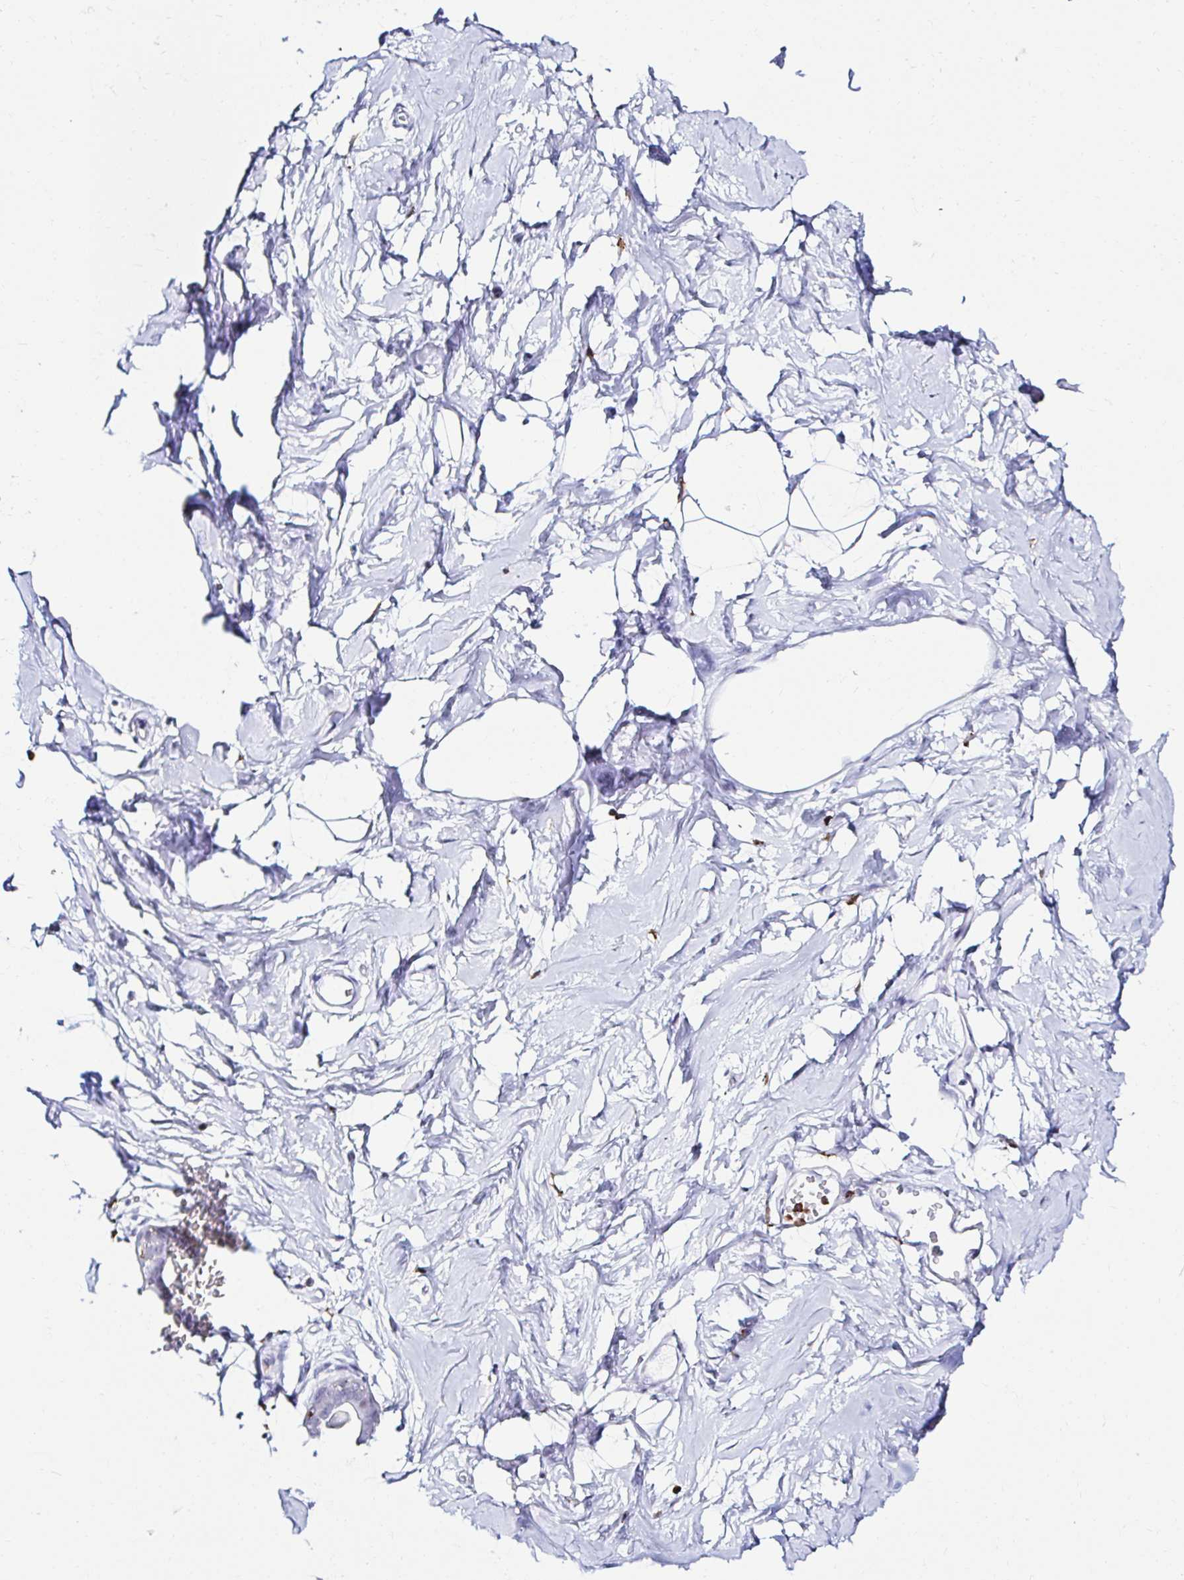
{"staining": {"intensity": "negative", "quantity": "none", "location": "none"}, "tissue": "breast", "cell_type": "Adipocytes", "image_type": "normal", "snomed": [{"axis": "morphology", "description": "Normal tissue, NOS"}, {"axis": "topography", "description": "Breast"}], "caption": "DAB (3,3'-diaminobenzidine) immunohistochemical staining of unremarkable human breast displays no significant expression in adipocytes.", "gene": "CYBB", "patient": {"sex": "female", "age": 45}}